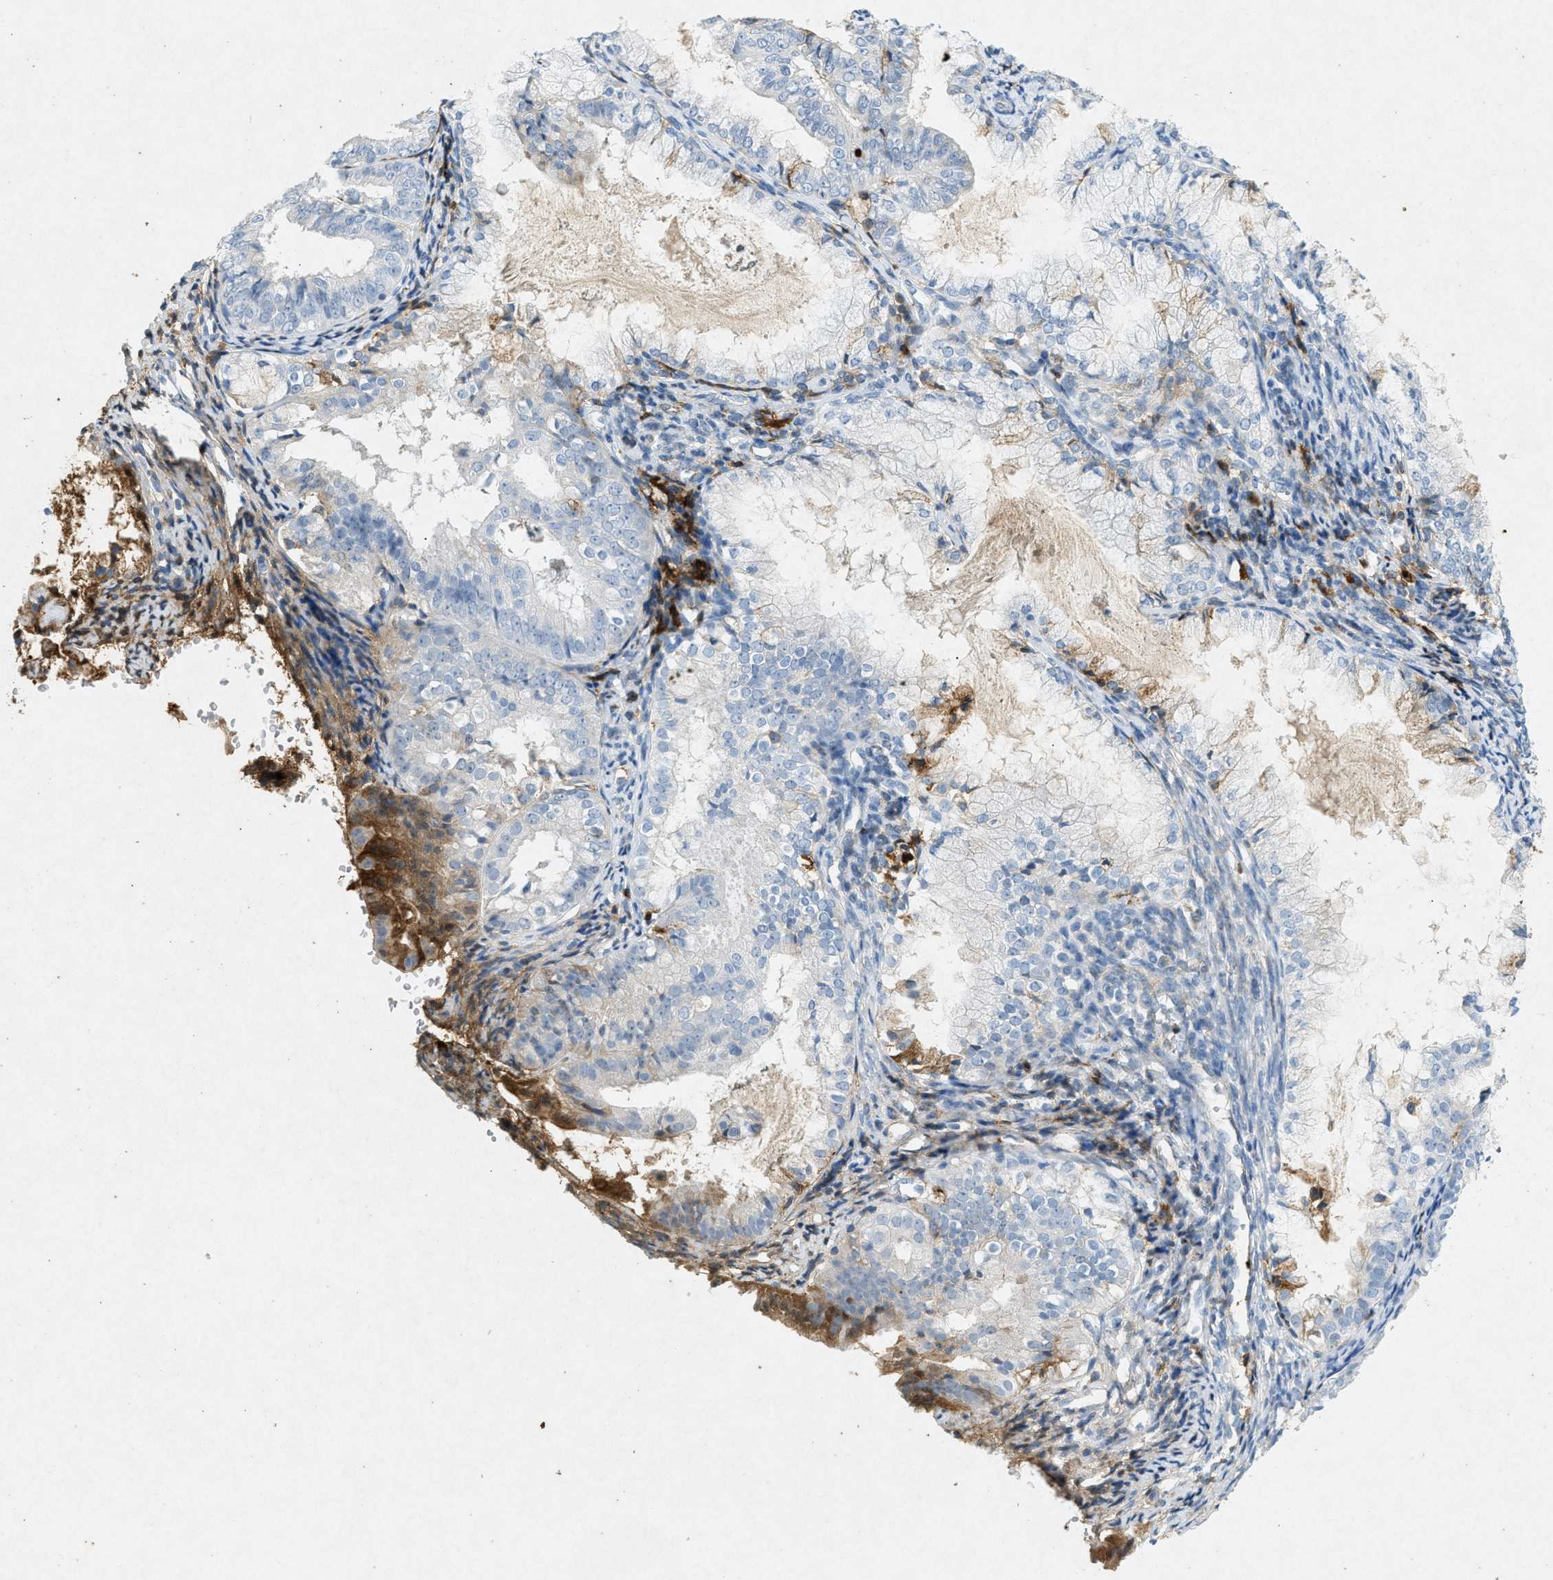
{"staining": {"intensity": "weak", "quantity": "<25%", "location": "cytoplasmic/membranous"}, "tissue": "endometrial cancer", "cell_type": "Tumor cells", "image_type": "cancer", "snomed": [{"axis": "morphology", "description": "Adenocarcinoma, NOS"}, {"axis": "topography", "description": "Endometrium"}], "caption": "The IHC photomicrograph has no significant expression in tumor cells of endometrial cancer tissue. The staining is performed using DAB (3,3'-diaminobenzidine) brown chromogen with nuclei counter-stained in using hematoxylin.", "gene": "F2", "patient": {"sex": "female", "age": 63}}